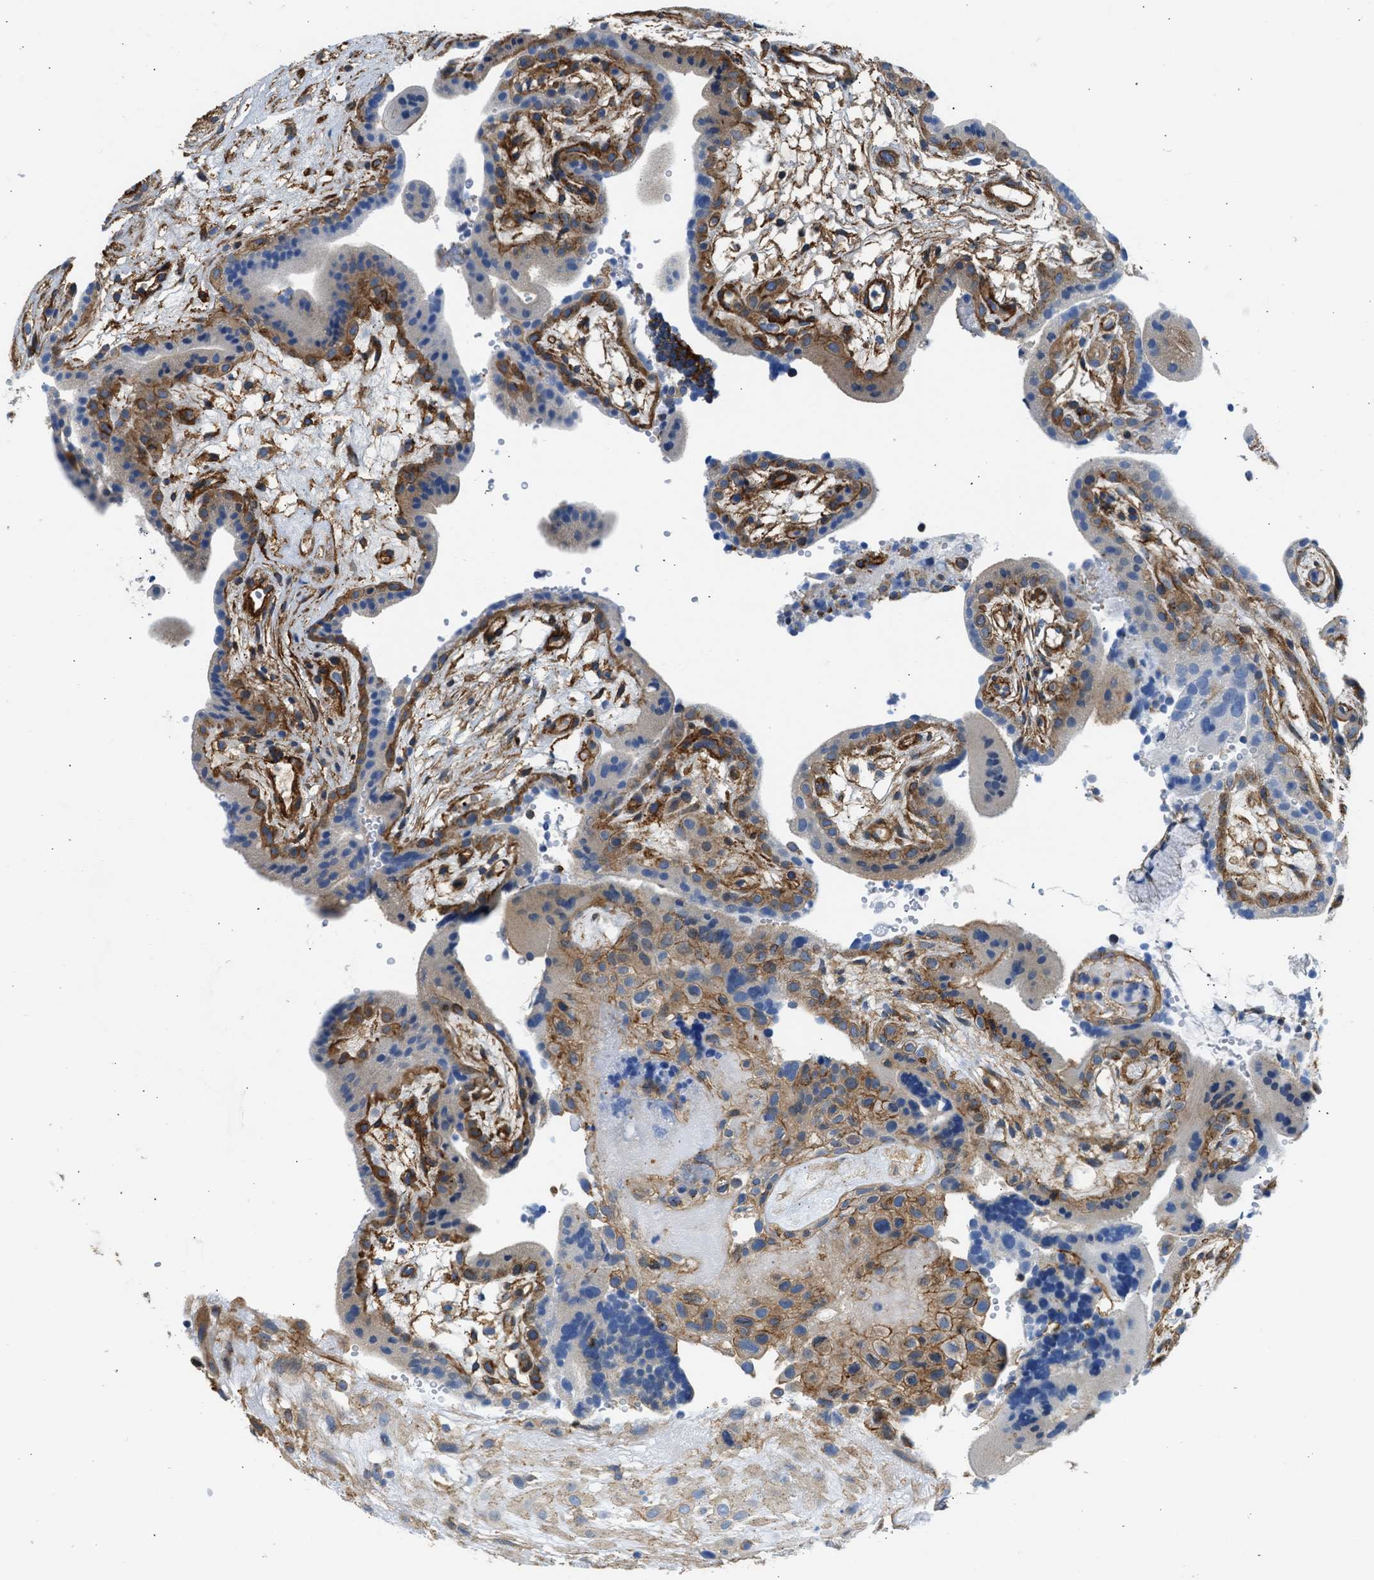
{"staining": {"intensity": "moderate", "quantity": "25%-75%", "location": "cytoplasmic/membranous"}, "tissue": "placenta", "cell_type": "Decidual cells", "image_type": "normal", "snomed": [{"axis": "morphology", "description": "Normal tissue, NOS"}, {"axis": "topography", "description": "Placenta"}], "caption": "This histopathology image reveals unremarkable placenta stained with immunohistochemistry to label a protein in brown. The cytoplasmic/membranous of decidual cells show moderate positivity for the protein. Nuclei are counter-stained blue.", "gene": "SEPTIN2", "patient": {"sex": "female", "age": 18}}